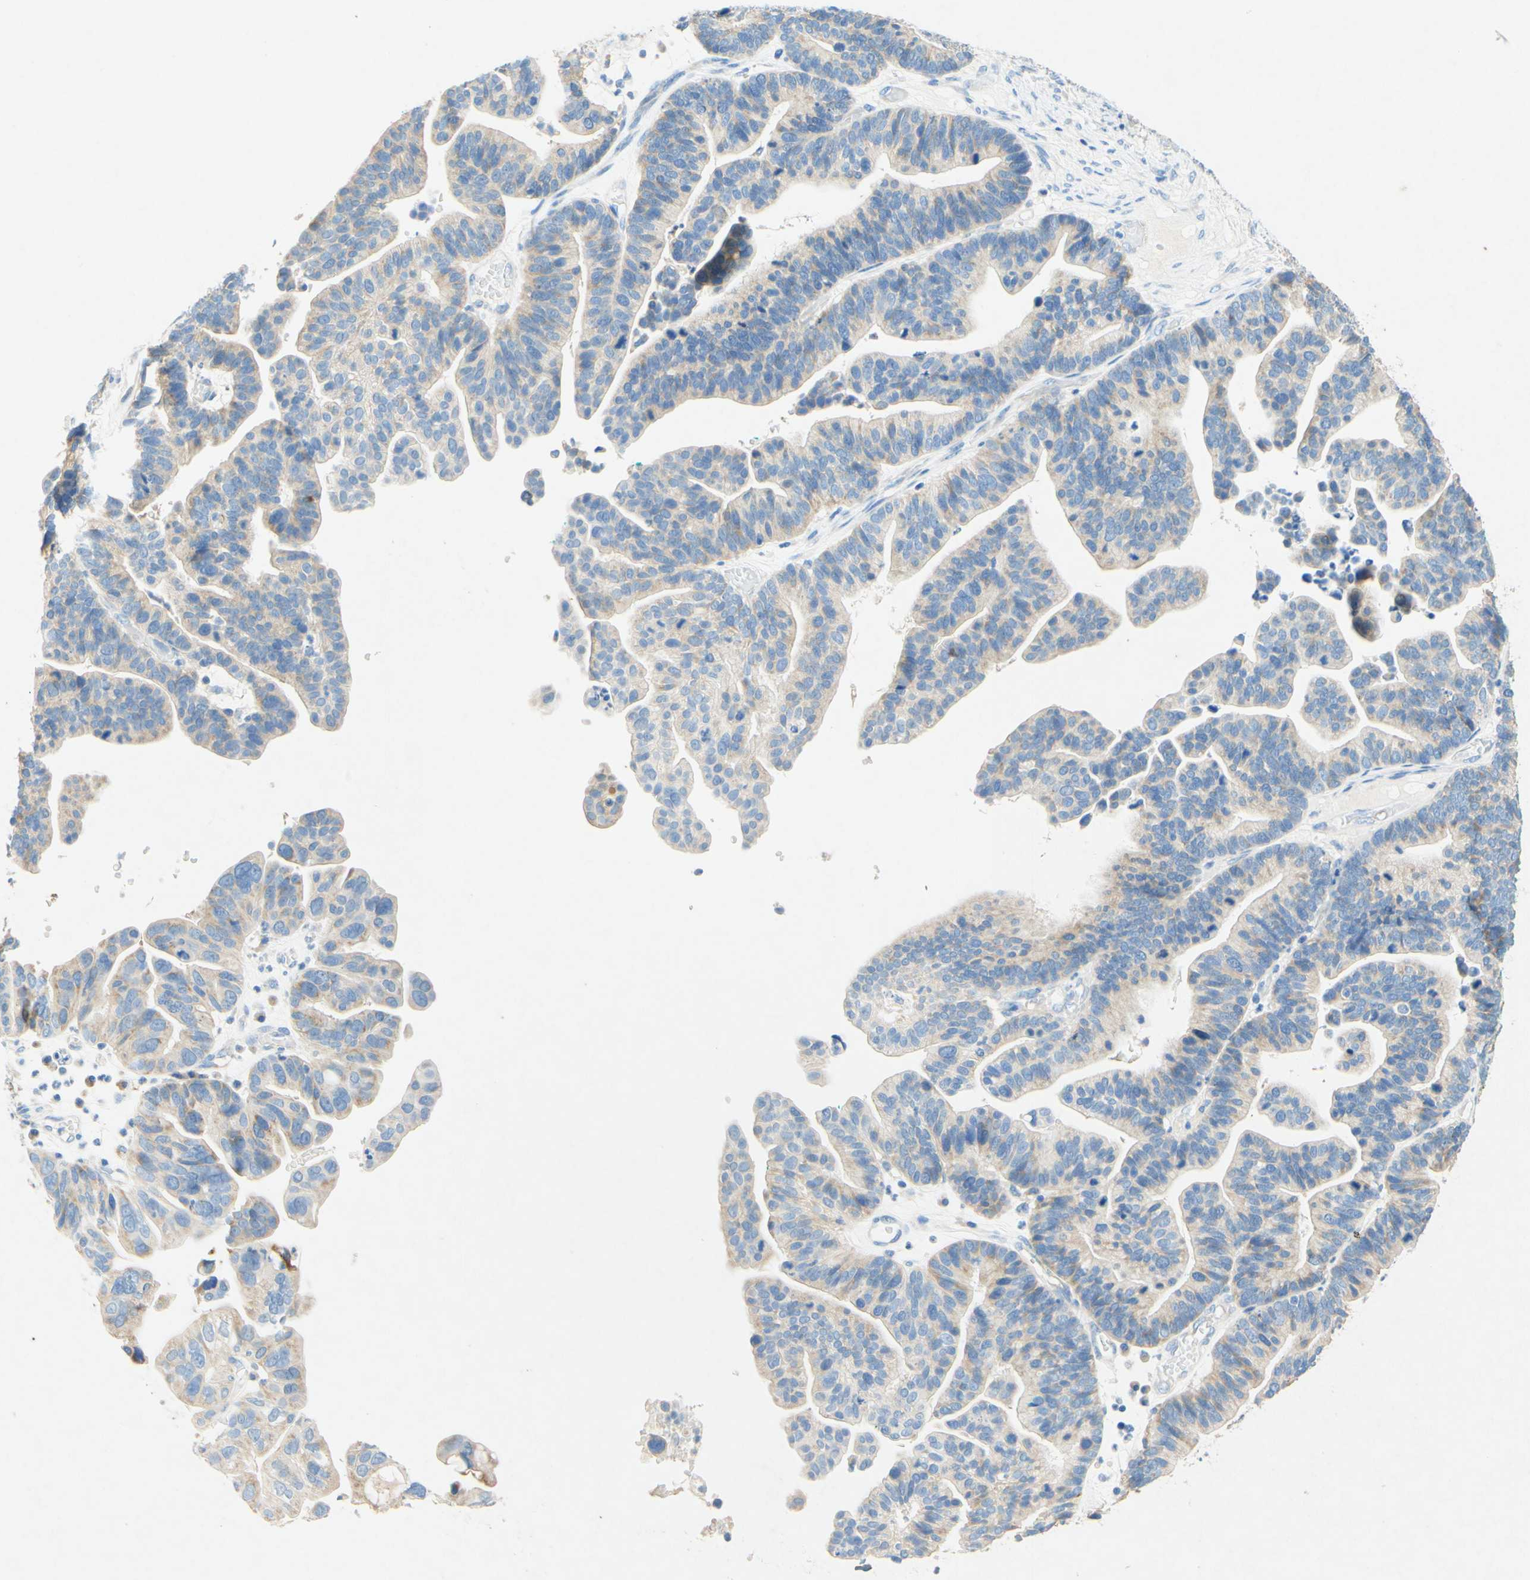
{"staining": {"intensity": "weak", "quantity": "25%-75%", "location": "cytoplasmic/membranous"}, "tissue": "ovarian cancer", "cell_type": "Tumor cells", "image_type": "cancer", "snomed": [{"axis": "morphology", "description": "Cystadenocarcinoma, serous, NOS"}, {"axis": "topography", "description": "Ovary"}], "caption": "A micrograph of ovarian cancer (serous cystadenocarcinoma) stained for a protein reveals weak cytoplasmic/membranous brown staining in tumor cells.", "gene": "SLC46A1", "patient": {"sex": "female", "age": 56}}